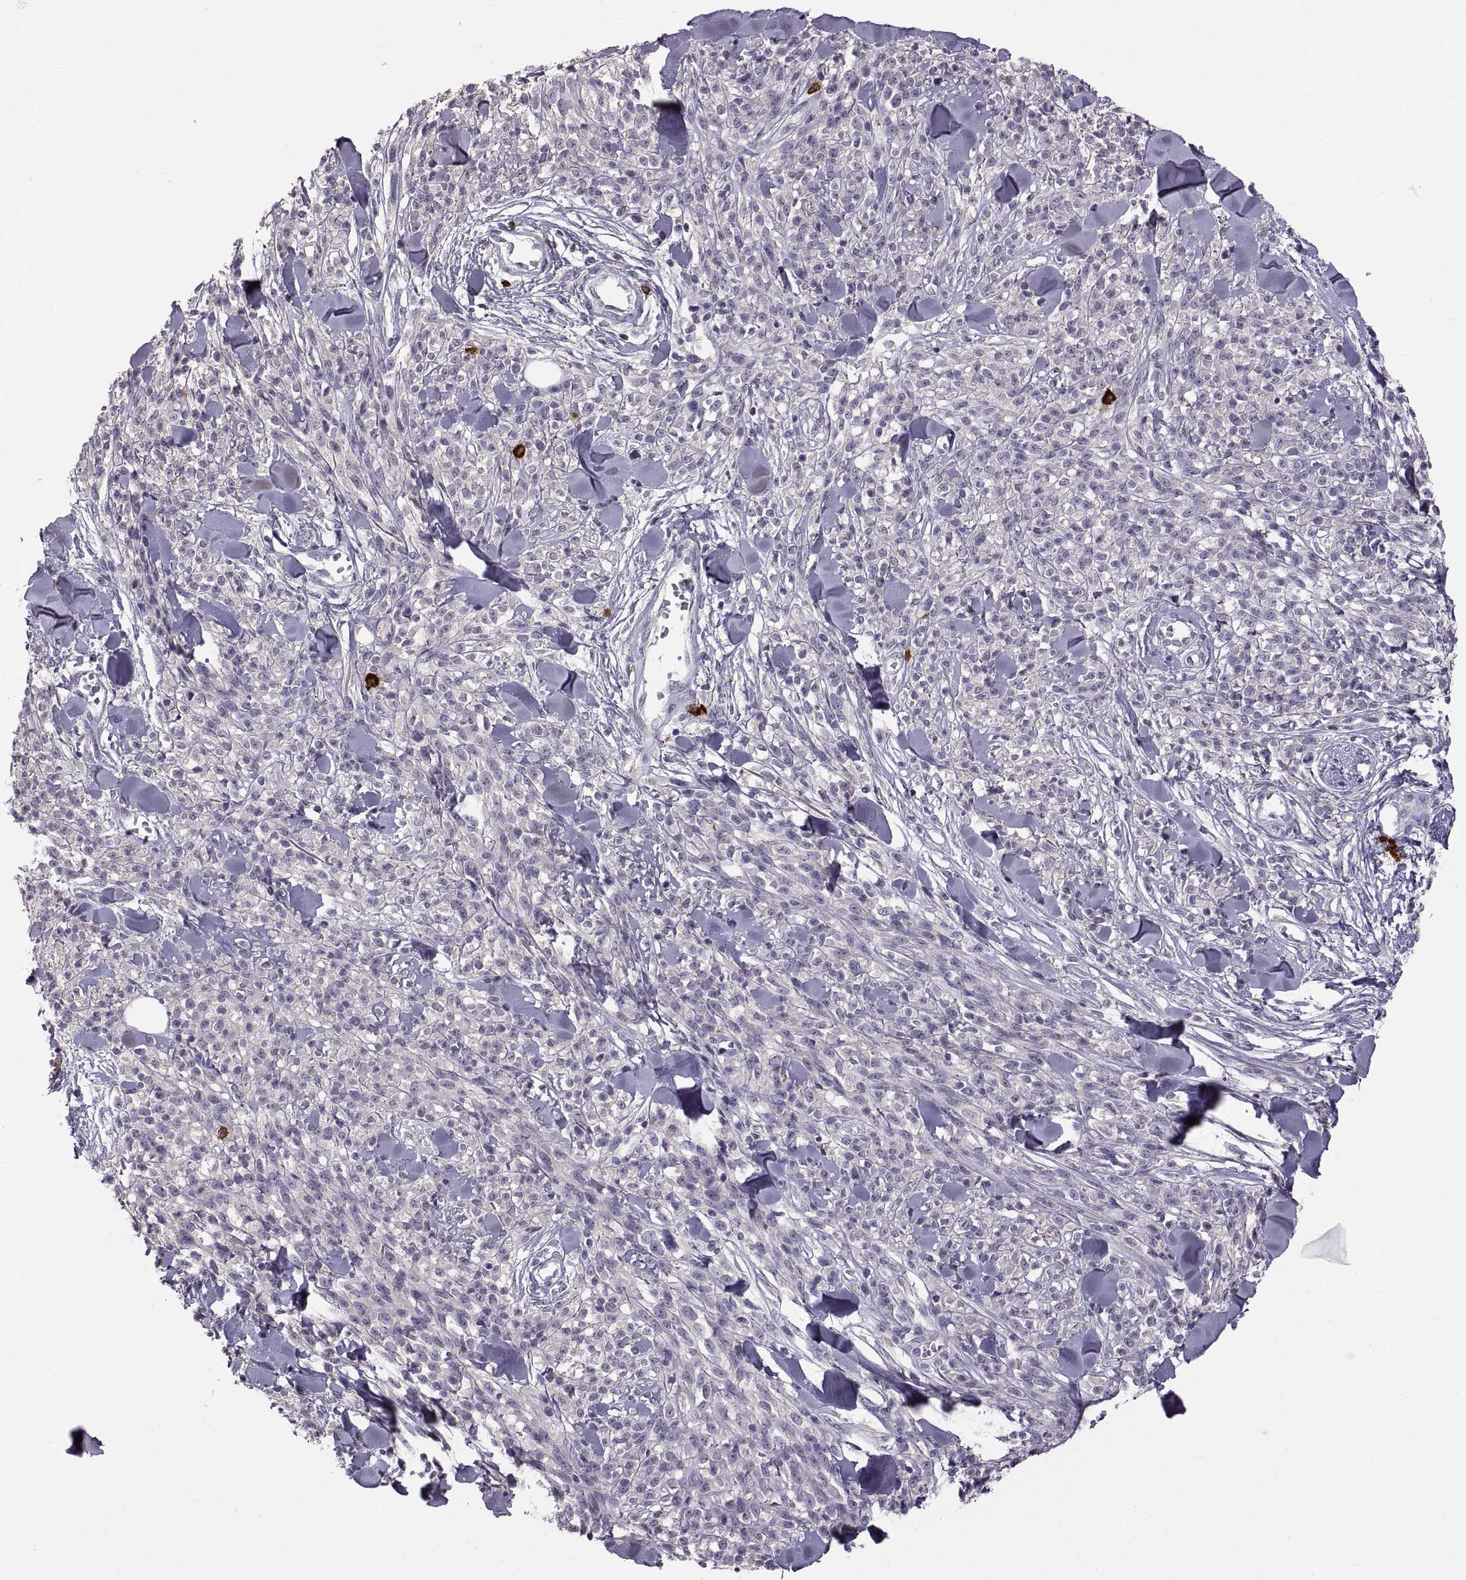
{"staining": {"intensity": "negative", "quantity": "none", "location": "none"}, "tissue": "melanoma", "cell_type": "Tumor cells", "image_type": "cancer", "snomed": [{"axis": "morphology", "description": "Malignant melanoma, NOS"}, {"axis": "topography", "description": "Skin"}, {"axis": "topography", "description": "Skin of trunk"}], "caption": "A high-resolution image shows IHC staining of malignant melanoma, which displays no significant expression in tumor cells.", "gene": "WFDC8", "patient": {"sex": "male", "age": 74}}